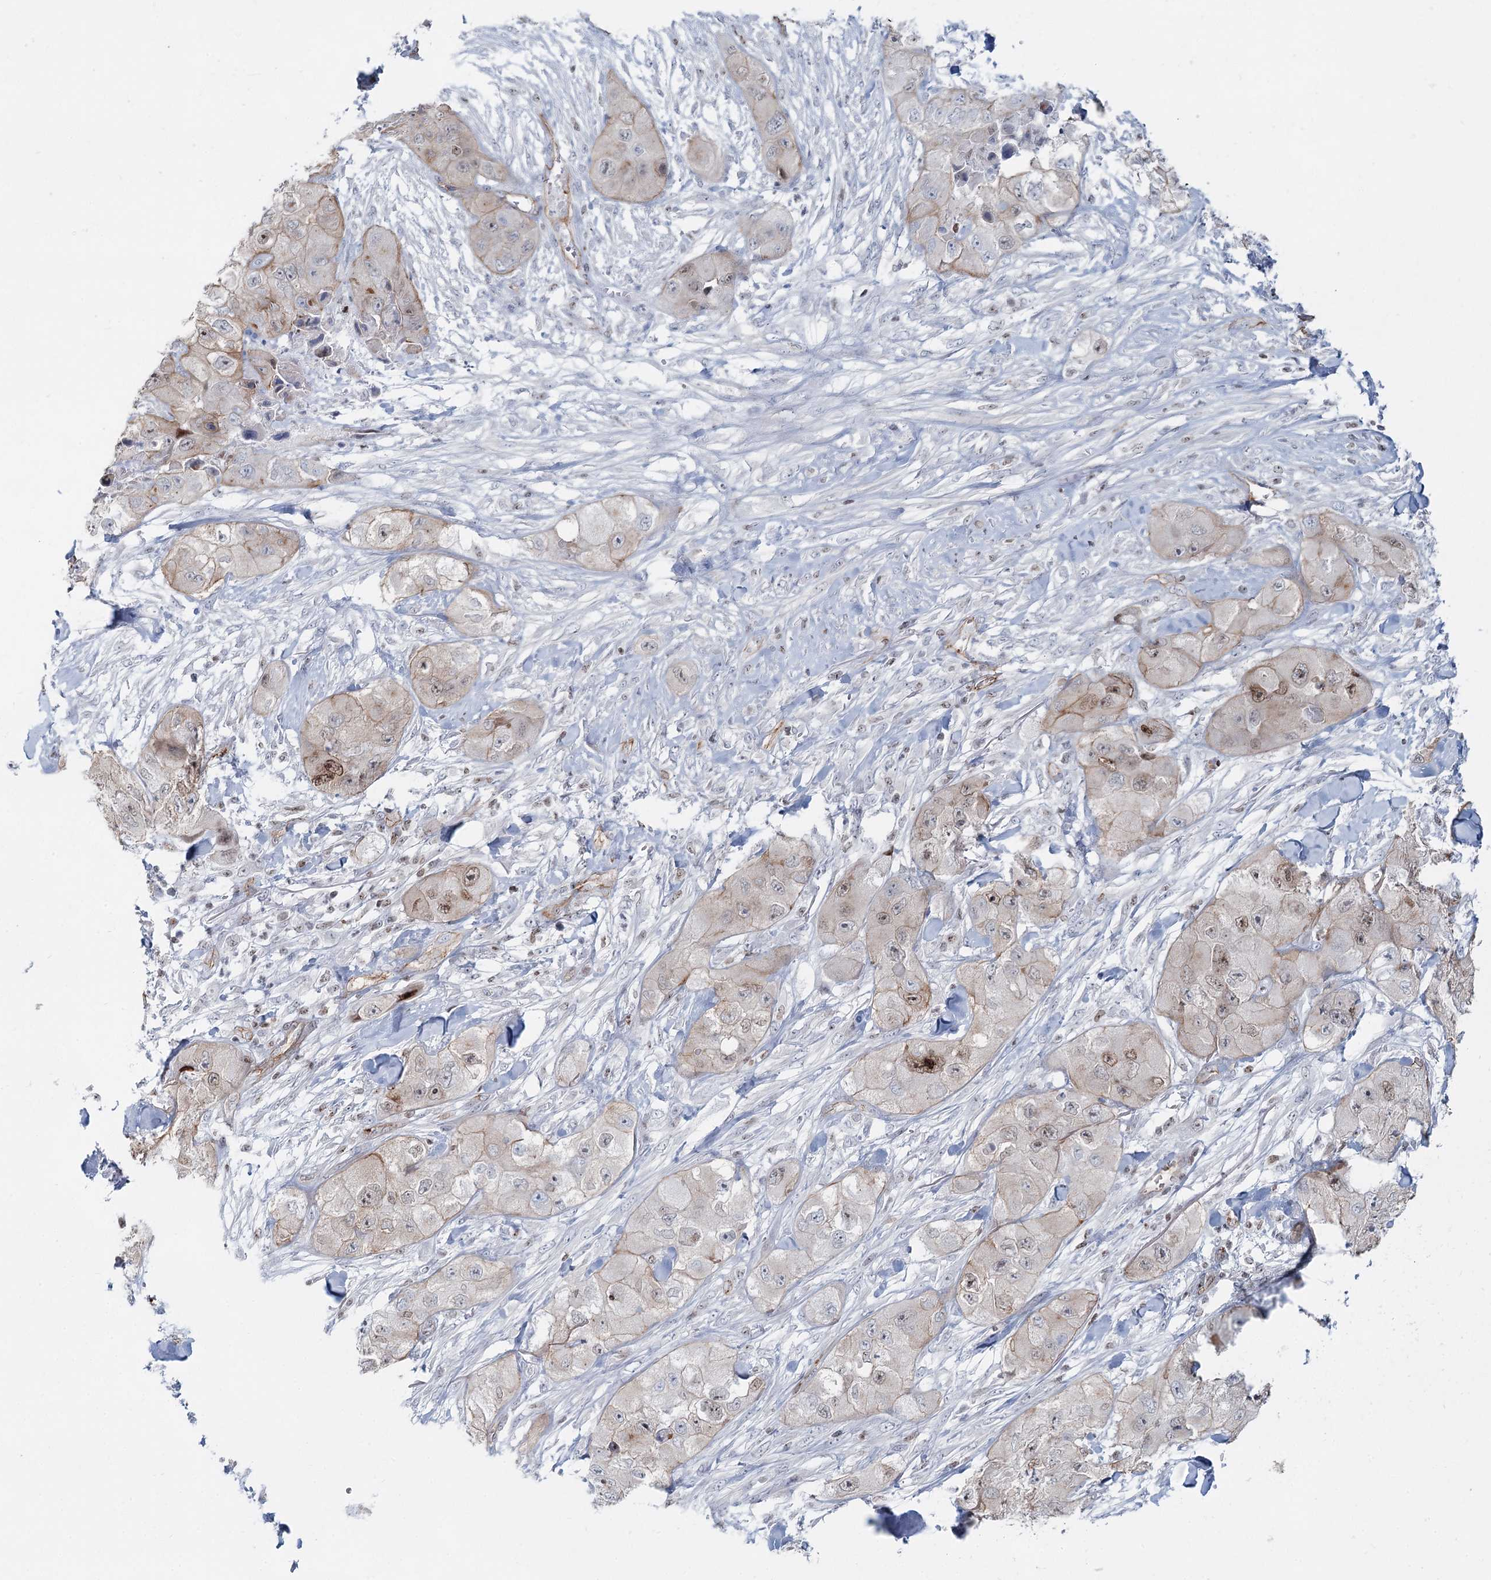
{"staining": {"intensity": "moderate", "quantity": "<25%", "location": "nuclear"}, "tissue": "skin cancer", "cell_type": "Tumor cells", "image_type": "cancer", "snomed": [{"axis": "morphology", "description": "Squamous cell carcinoma, NOS"}, {"axis": "topography", "description": "Skin"}, {"axis": "topography", "description": "Subcutis"}], "caption": "Immunohistochemistry (DAB (3,3'-diaminobenzidine)) staining of skin squamous cell carcinoma demonstrates moderate nuclear protein positivity in approximately <25% of tumor cells. (IHC, brightfield microscopy, high magnification).", "gene": "ZFYVE28", "patient": {"sex": "male", "age": 73}}